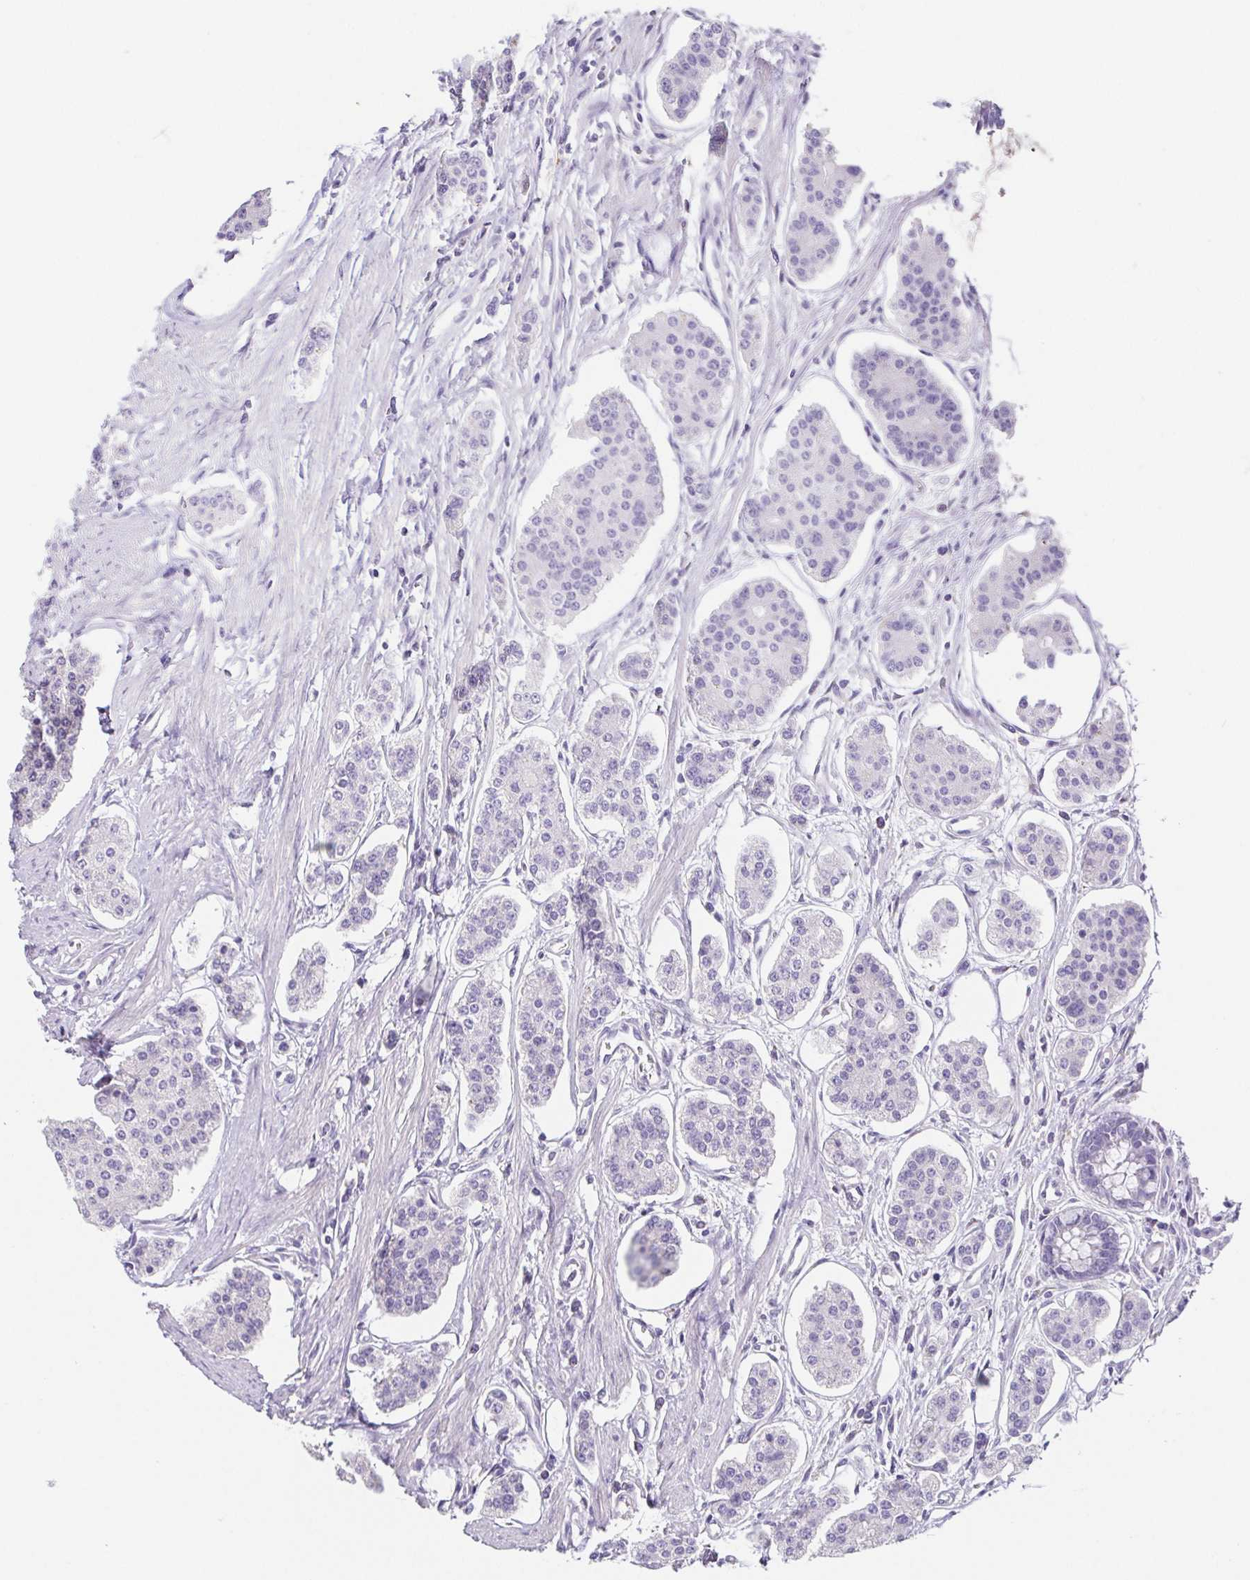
{"staining": {"intensity": "negative", "quantity": "none", "location": "none"}, "tissue": "carcinoid", "cell_type": "Tumor cells", "image_type": "cancer", "snomed": [{"axis": "morphology", "description": "Carcinoid, malignant, NOS"}, {"axis": "topography", "description": "Small intestine"}], "caption": "DAB immunohistochemical staining of carcinoid displays no significant expression in tumor cells. (DAB immunohistochemistry (IHC), high magnification).", "gene": "HDGFL1", "patient": {"sex": "female", "age": 65}}